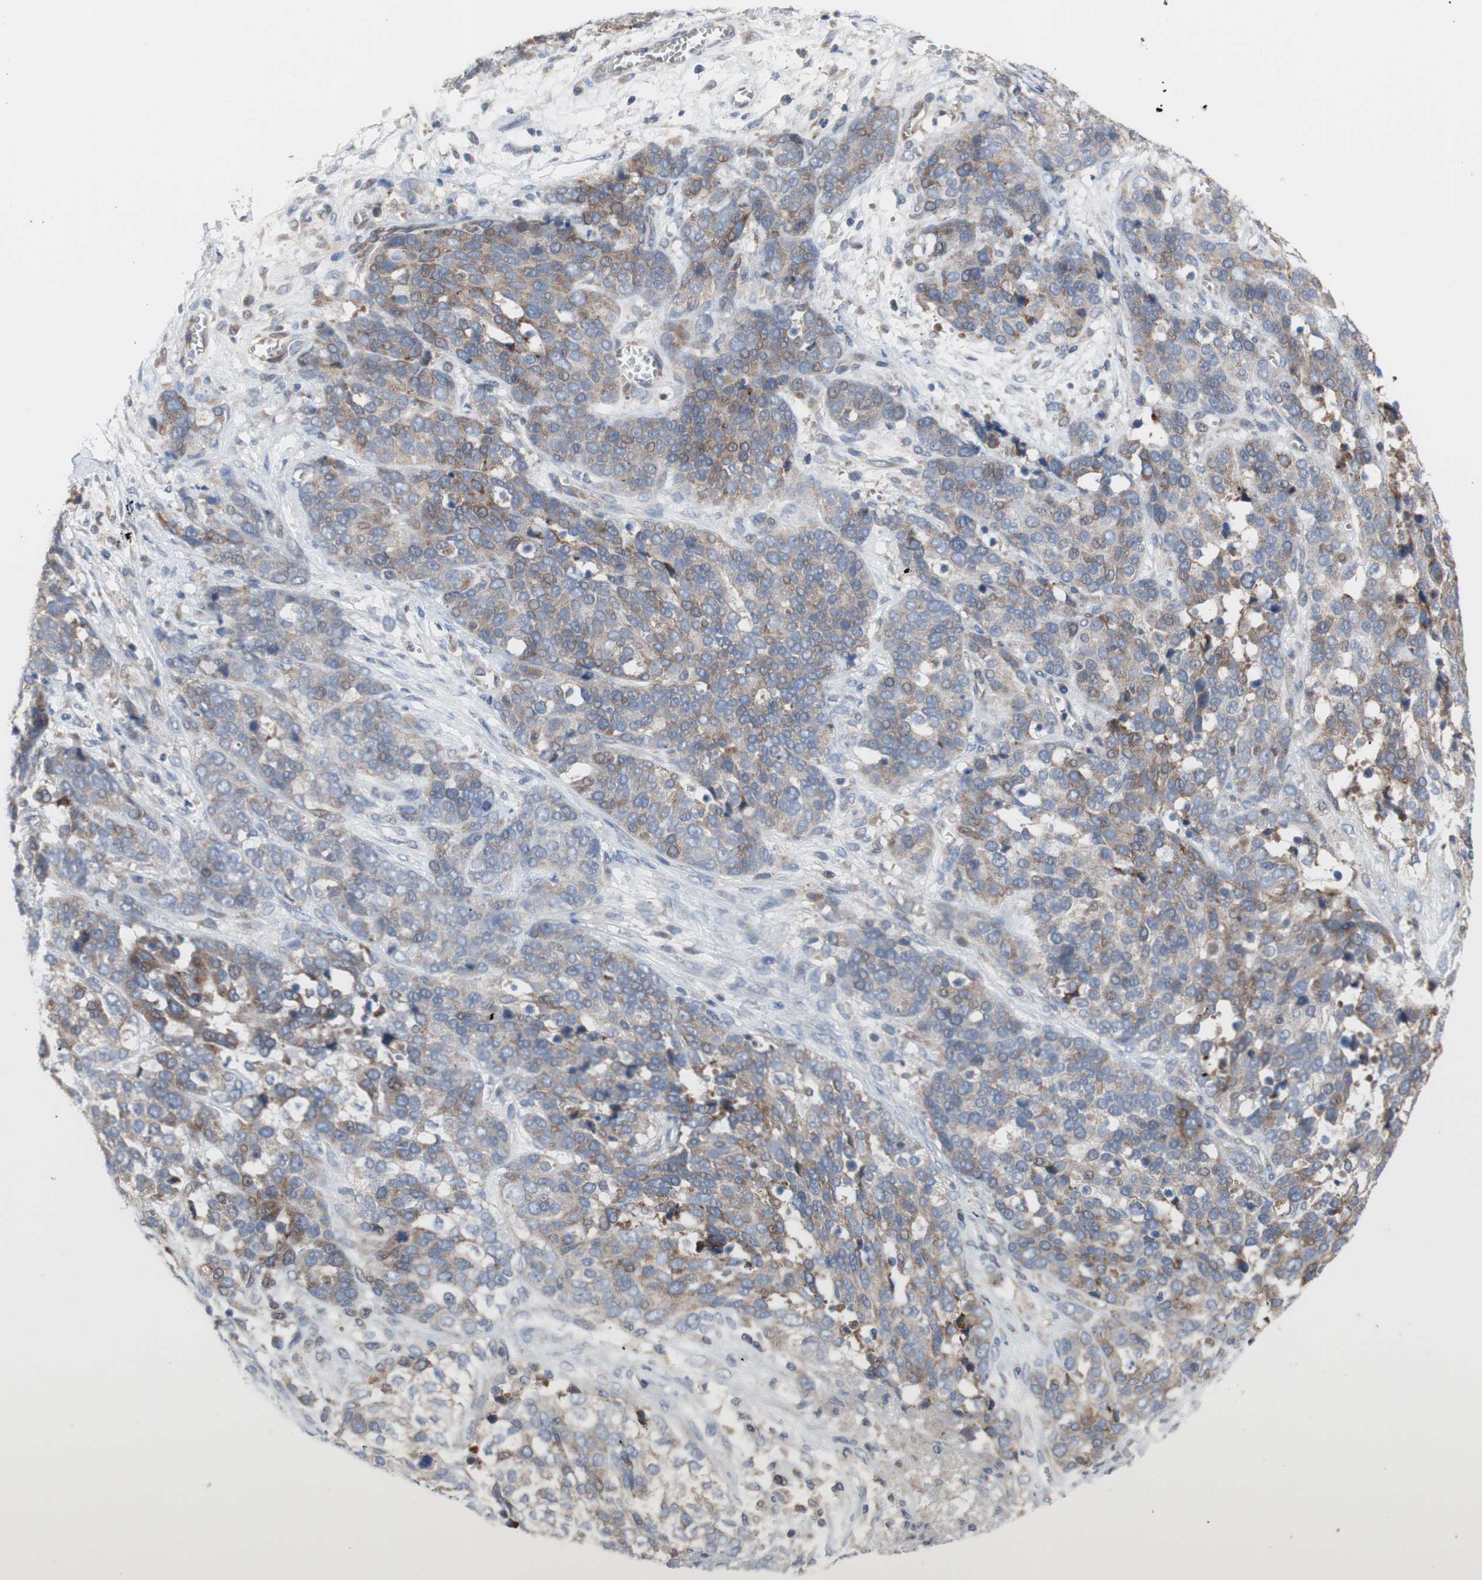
{"staining": {"intensity": "moderate", "quantity": ">75%", "location": "cytoplasmic/membranous"}, "tissue": "ovarian cancer", "cell_type": "Tumor cells", "image_type": "cancer", "snomed": [{"axis": "morphology", "description": "Cystadenocarcinoma, serous, NOS"}, {"axis": "topography", "description": "Ovary"}], "caption": "Immunohistochemical staining of serous cystadenocarcinoma (ovarian) demonstrates moderate cytoplasmic/membranous protein staining in about >75% of tumor cells.", "gene": "TTC14", "patient": {"sex": "female", "age": 44}}